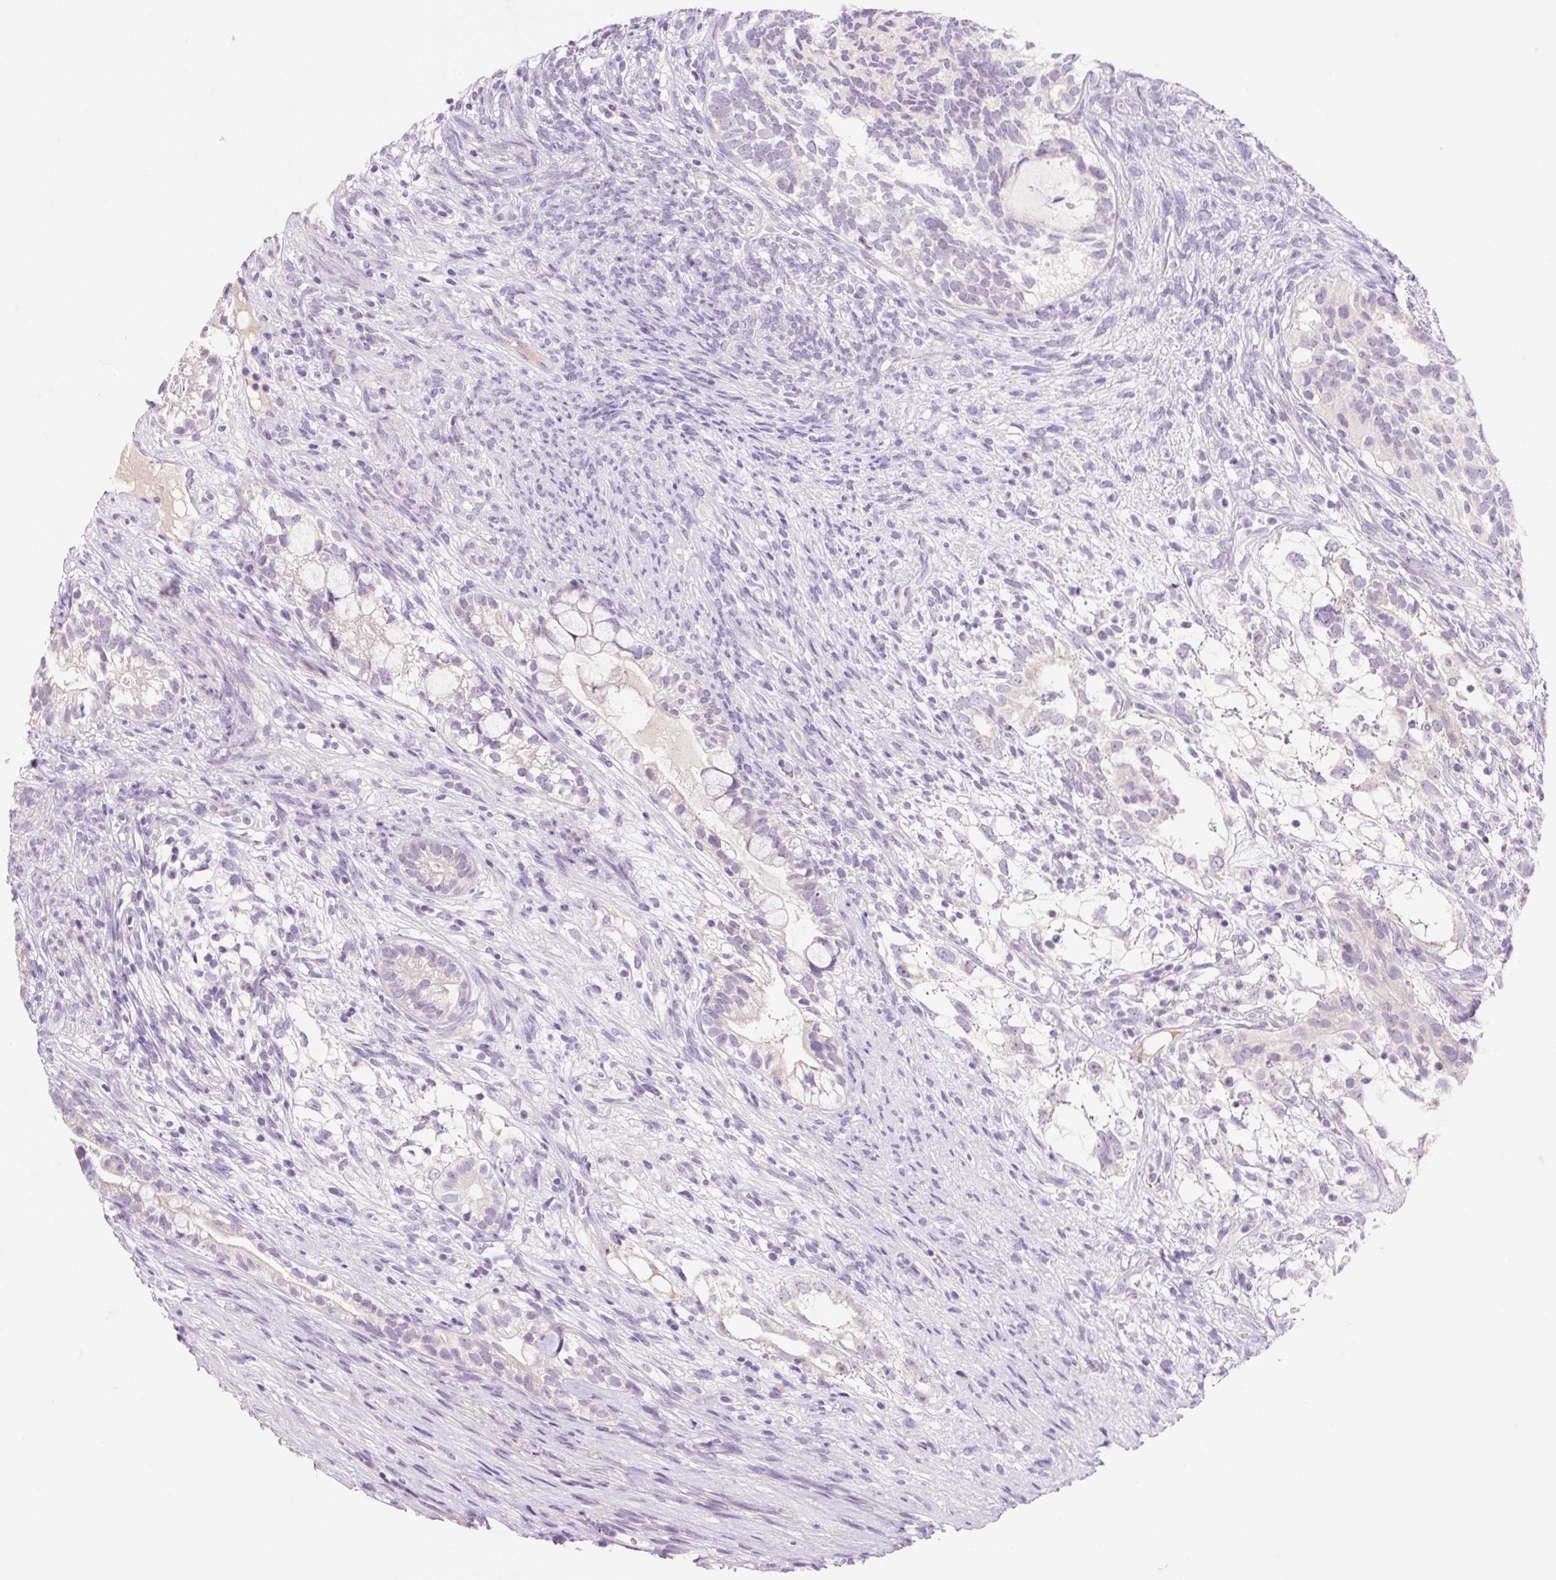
{"staining": {"intensity": "negative", "quantity": "none", "location": "none"}, "tissue": "testis cancer", "cell_type": "Tumor cells", "image_type": "cancer", "snomed": [{"axis": "morphology", "description": "Seminoma, NOS"}, {"axis": "morphology", "description": "Carcinoma, Embryonal, NOS"}, {"axis": "topography", "description": "Testis"}], "caption": "Tumor cells are negative for brown protein staining in testis seminoma.", "gene": "CELF6", "patient": {"sex": "male", "age": 41}}